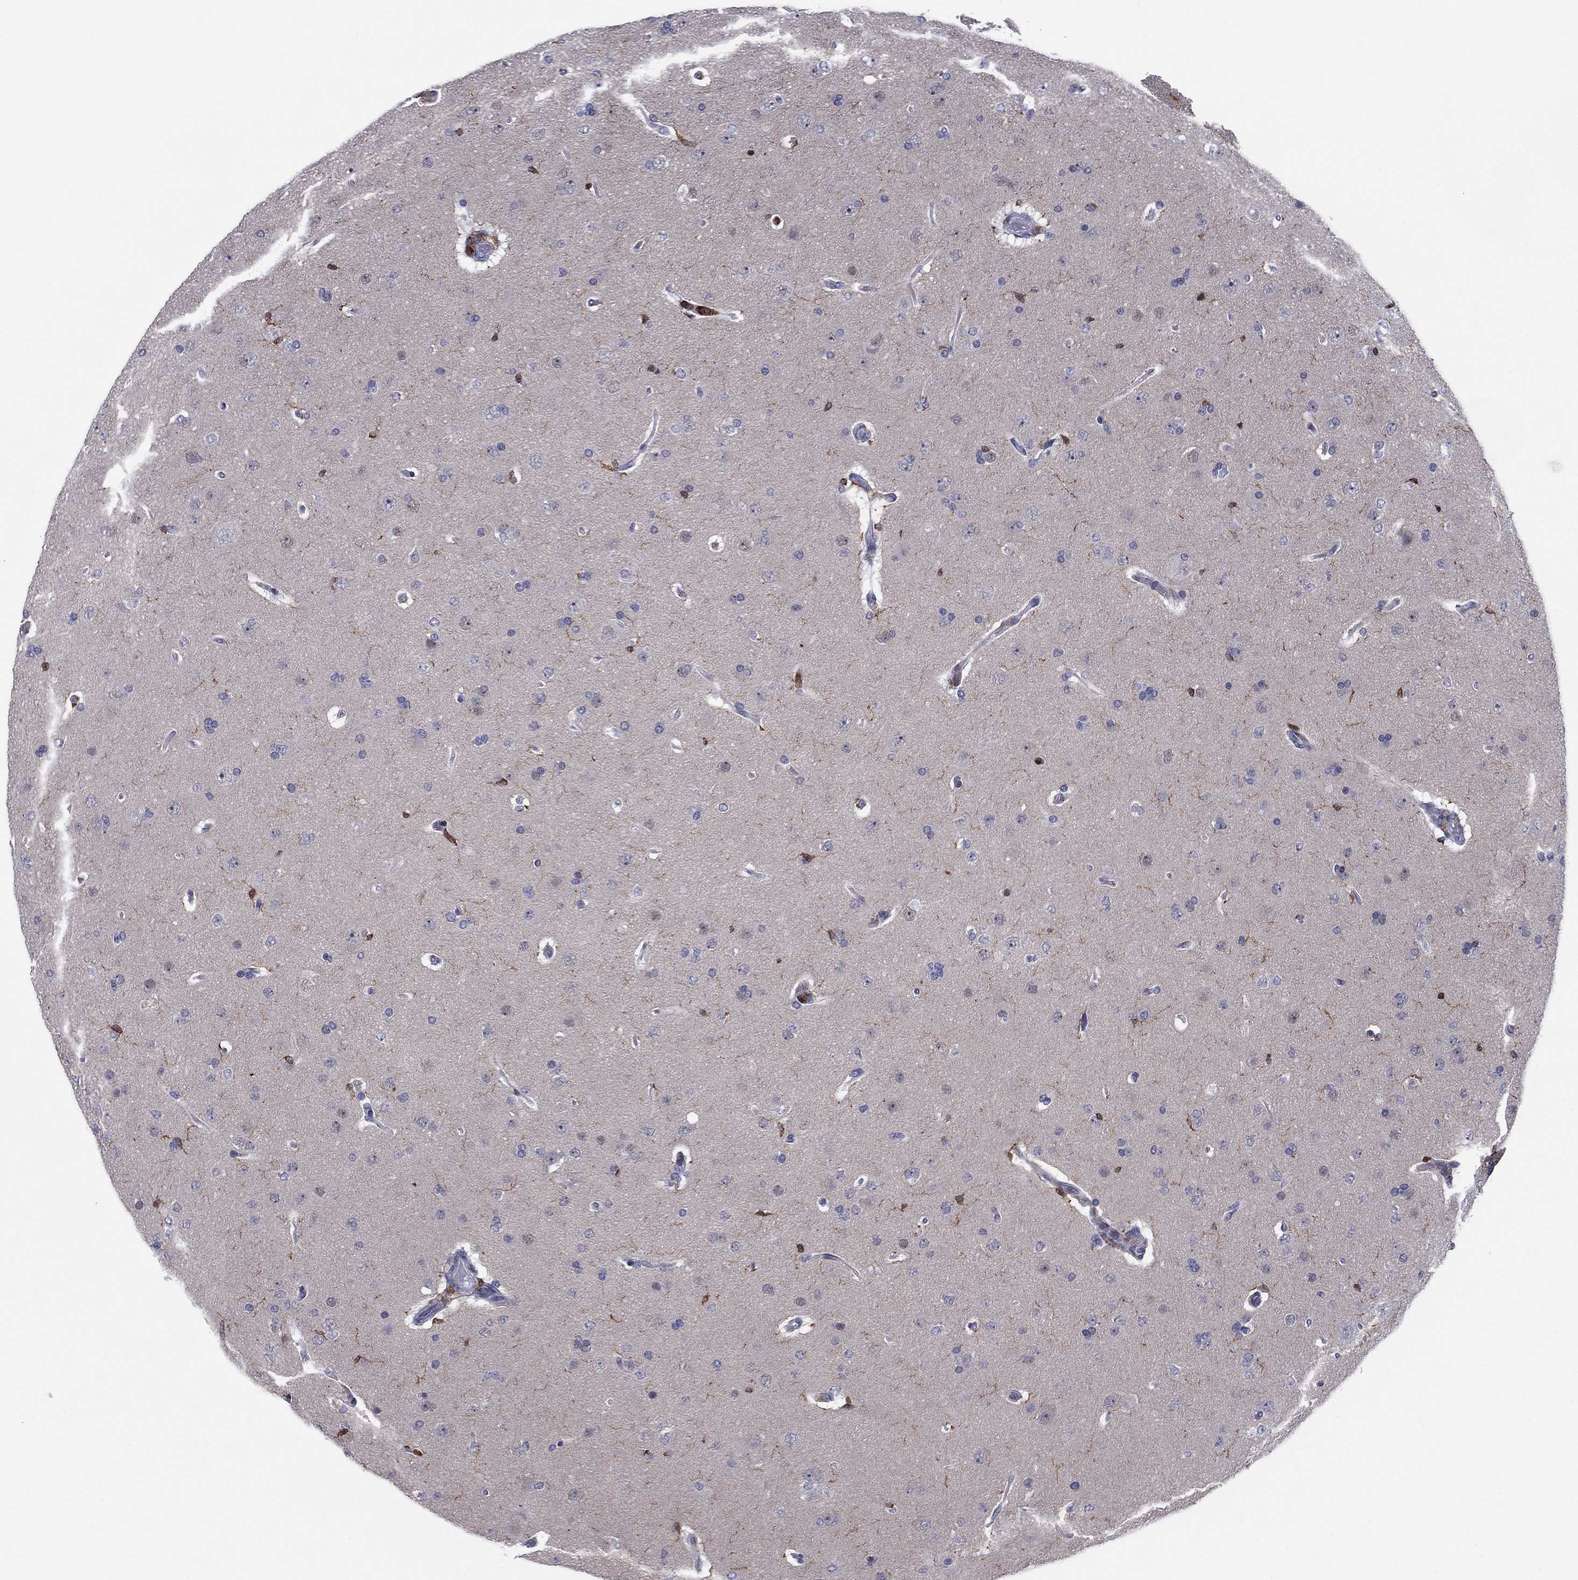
{"staining": {"intensity": "negative", "quantity": "none", "location": "none"}, "tissue": "glioma", "cell_type": "Tumor cells", "image_type": "cancer", "snomed": [{"axis": "morphology", "description": "Glioma, malignant, NOS"}, {"axis": "topography", "description": "Cerebral cortex"}], "caption": "Protein analysis of malignant glioma demonstrates no significant positivity in tumor cells.", "gene": "ARHGAP27", "patient": {"sex": "male", "age": 58}}